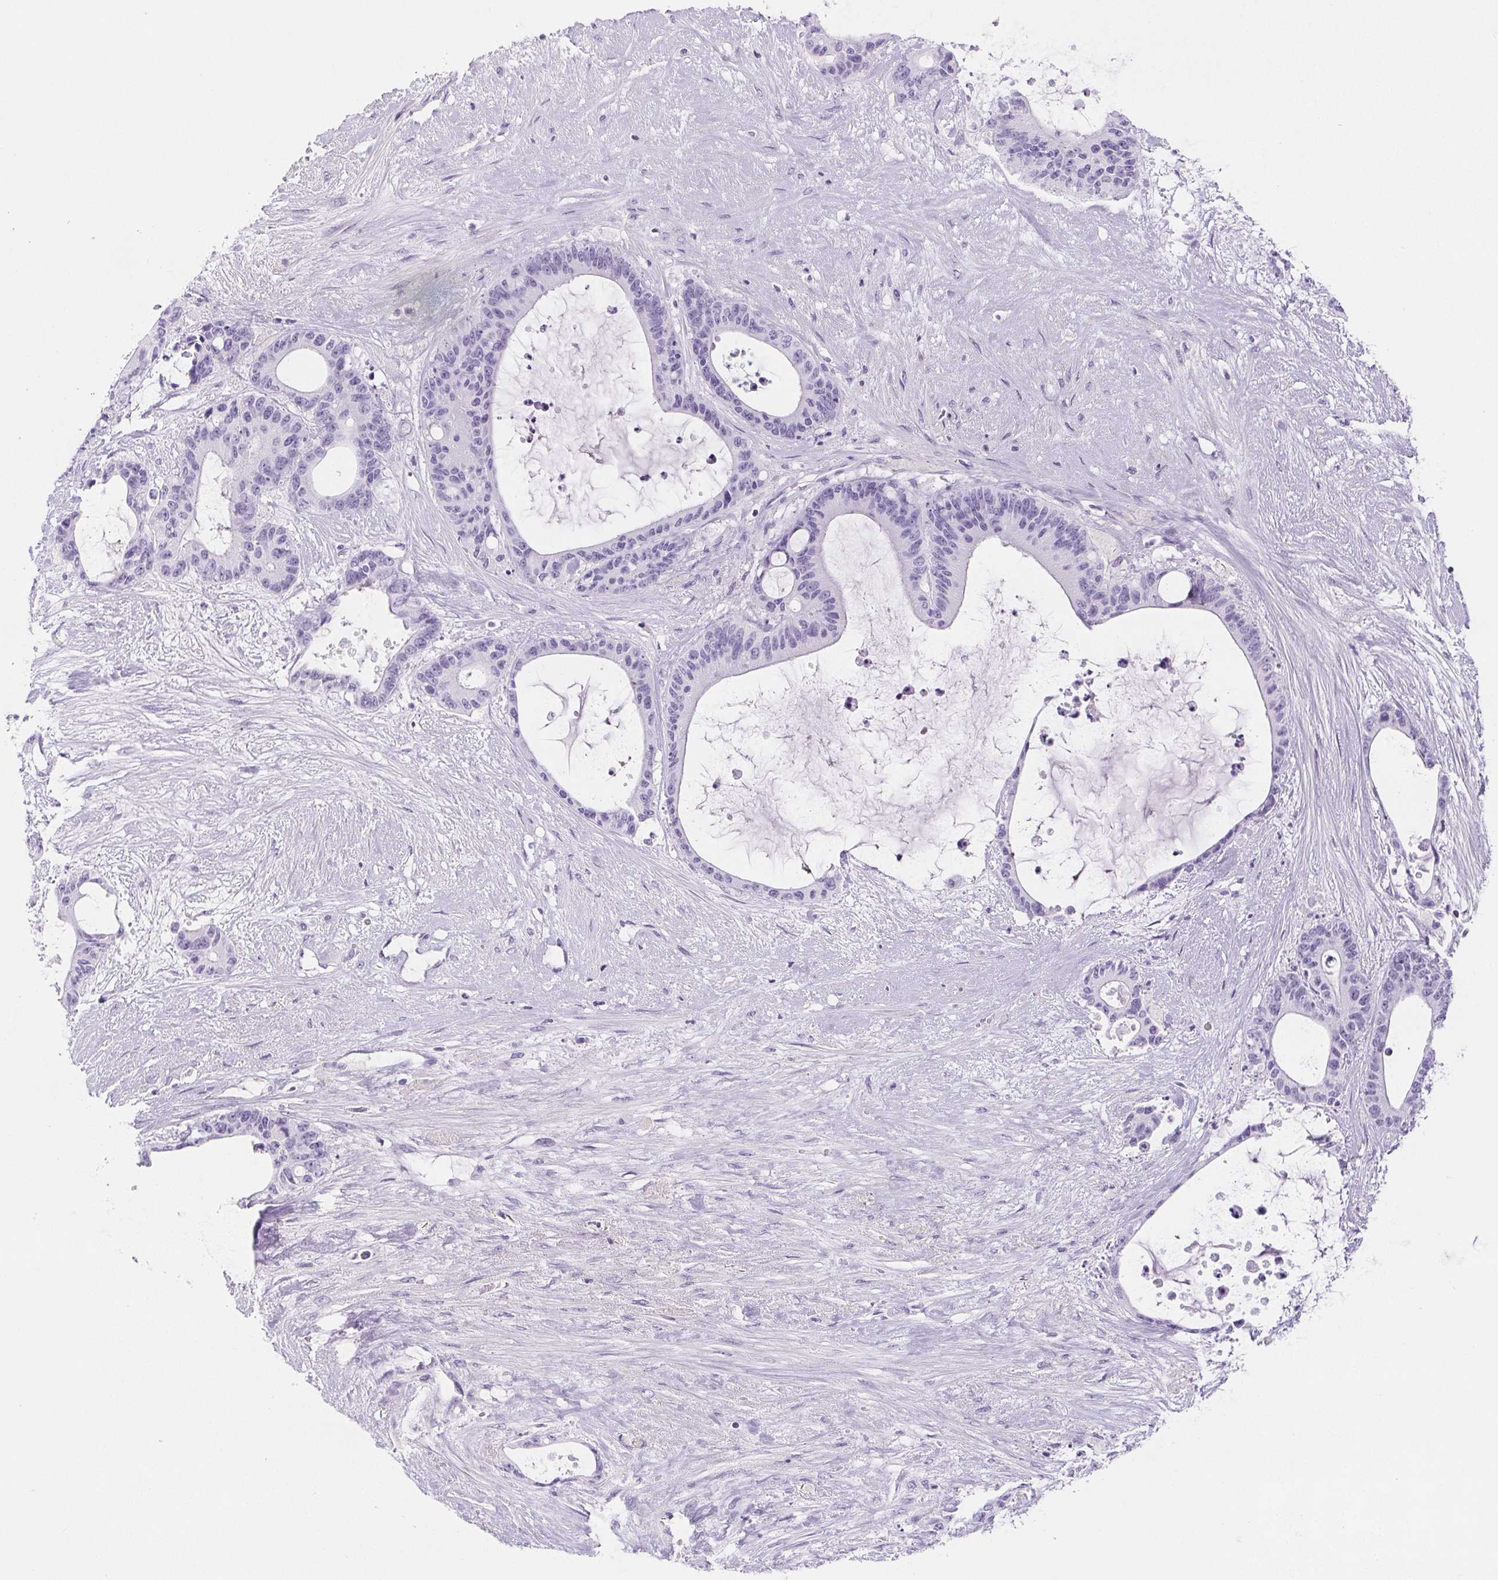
{"staining": {"intensity": "negative", "quantity": "none", "location": "none"}, "tissue": "liver cancer", "cell_type": "Tumor cells", "image_type": "cancer", "snomed": [{"axis": "morphology", "description": "Normal tissue, NOS"}, {"axis": "morphology", "description": "Cholangiocarcinoma"}, {"axis": "topography", "description": "Liver"}, {"axis": "topography", "description": "Peripheral nerve tissue"}], "caption": "This is a micrograph of immunohistochemistry staining of liver cholangiocarcinoma, which shows no staining in tumor cells. (DAB IHC, high magnification).", "gene": "BEND2", "patient": {"sex": "female", "age": 73}}